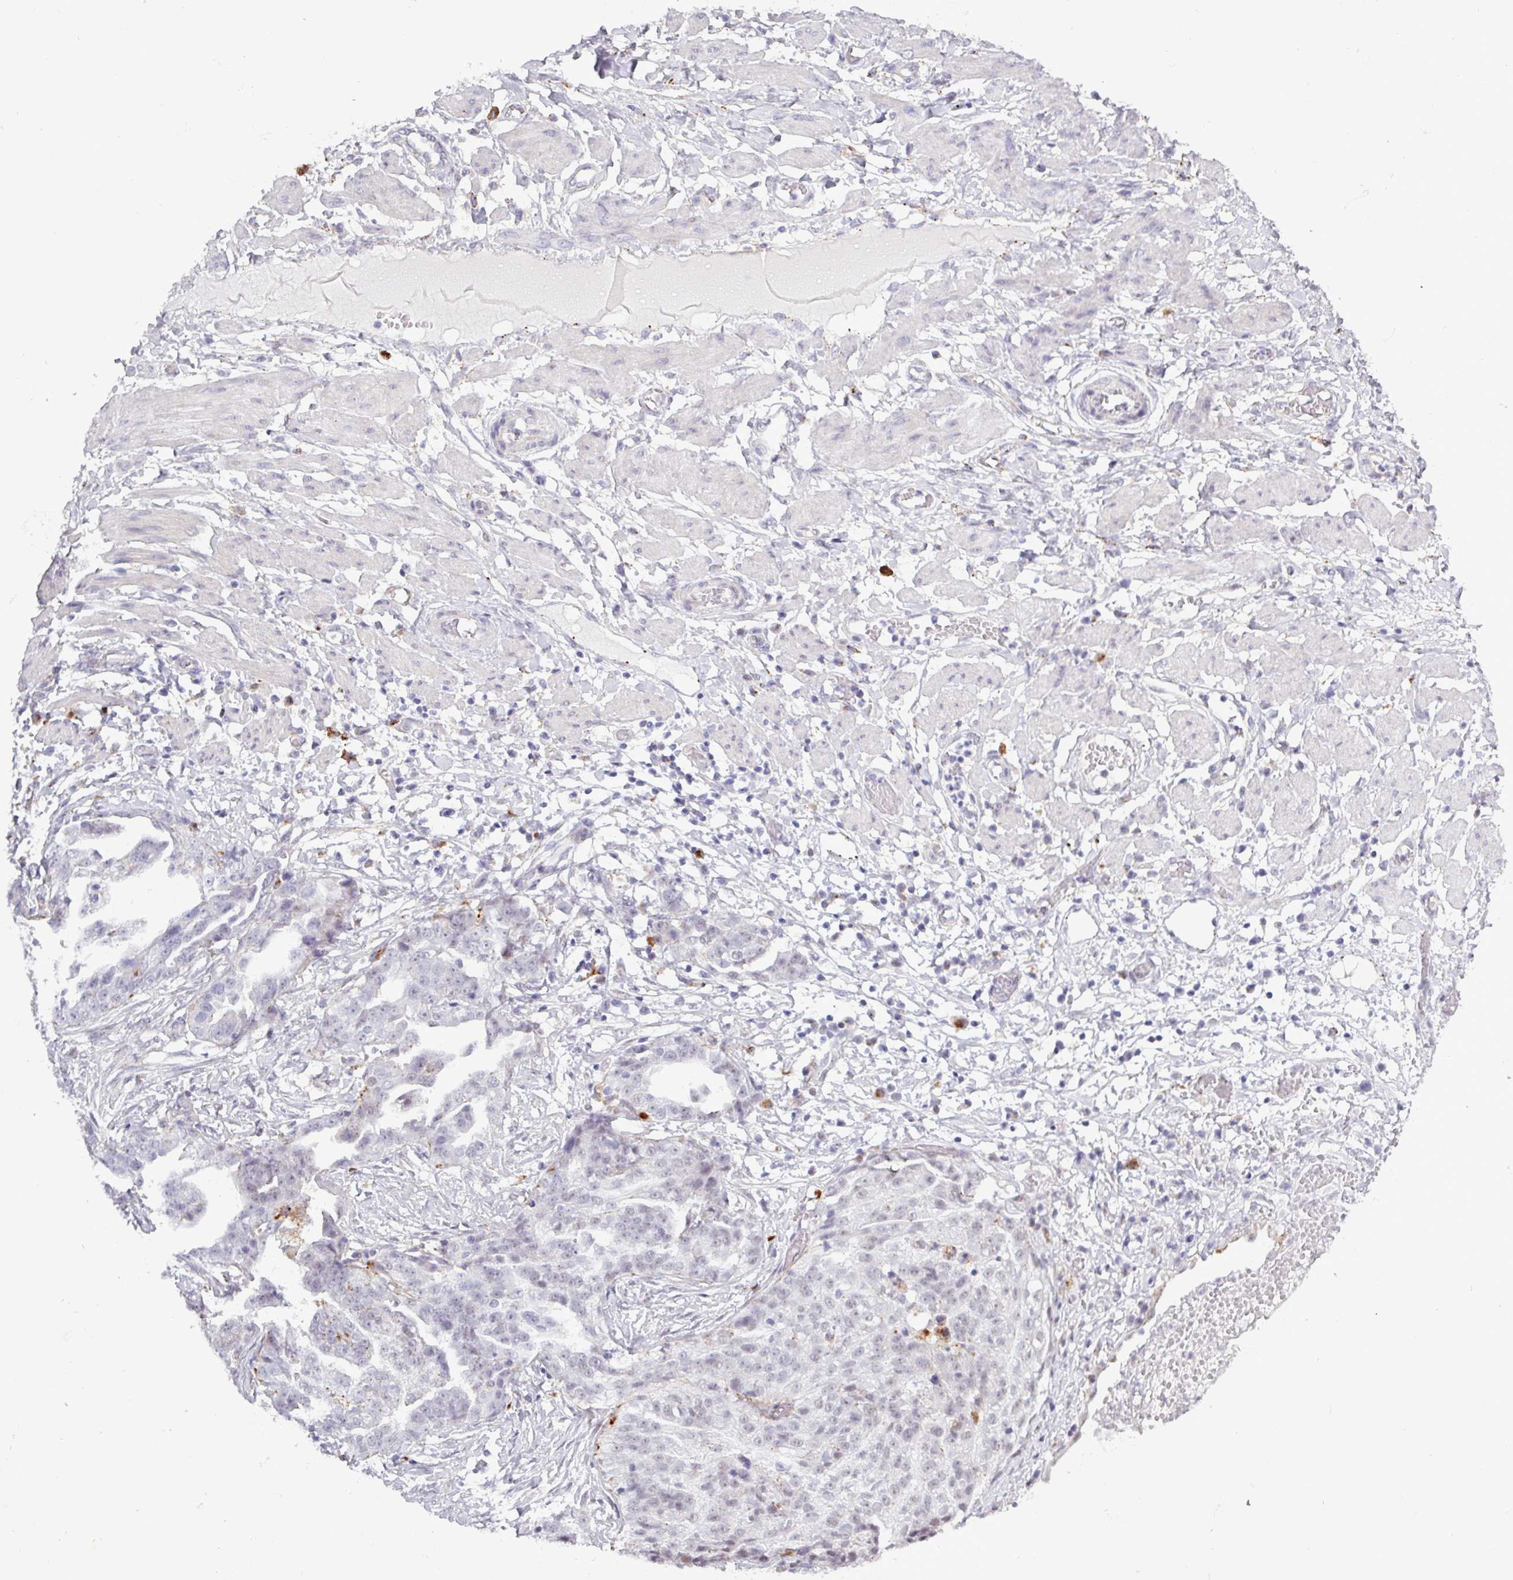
{"staining": {"intensity": "negative", "quantity": "none", "location": "none"}, "tissue": "ovarian cancer", "cell_type": "Tumor cells", "image_type": "cancer", "snomed": [{"axis": "morphology", "description": "Cystadenocarcinoma, serous, NOS"}, {"axis": "topography", "description": "Ovary"}], "caption": "This is a photomicrograph of IHC staining of serous cystadenocarcinoma (ovarian), which shows no staining in tumor cells.", "gene": "AMIGO2", "patient": {"sex": "female", "age": 58}}